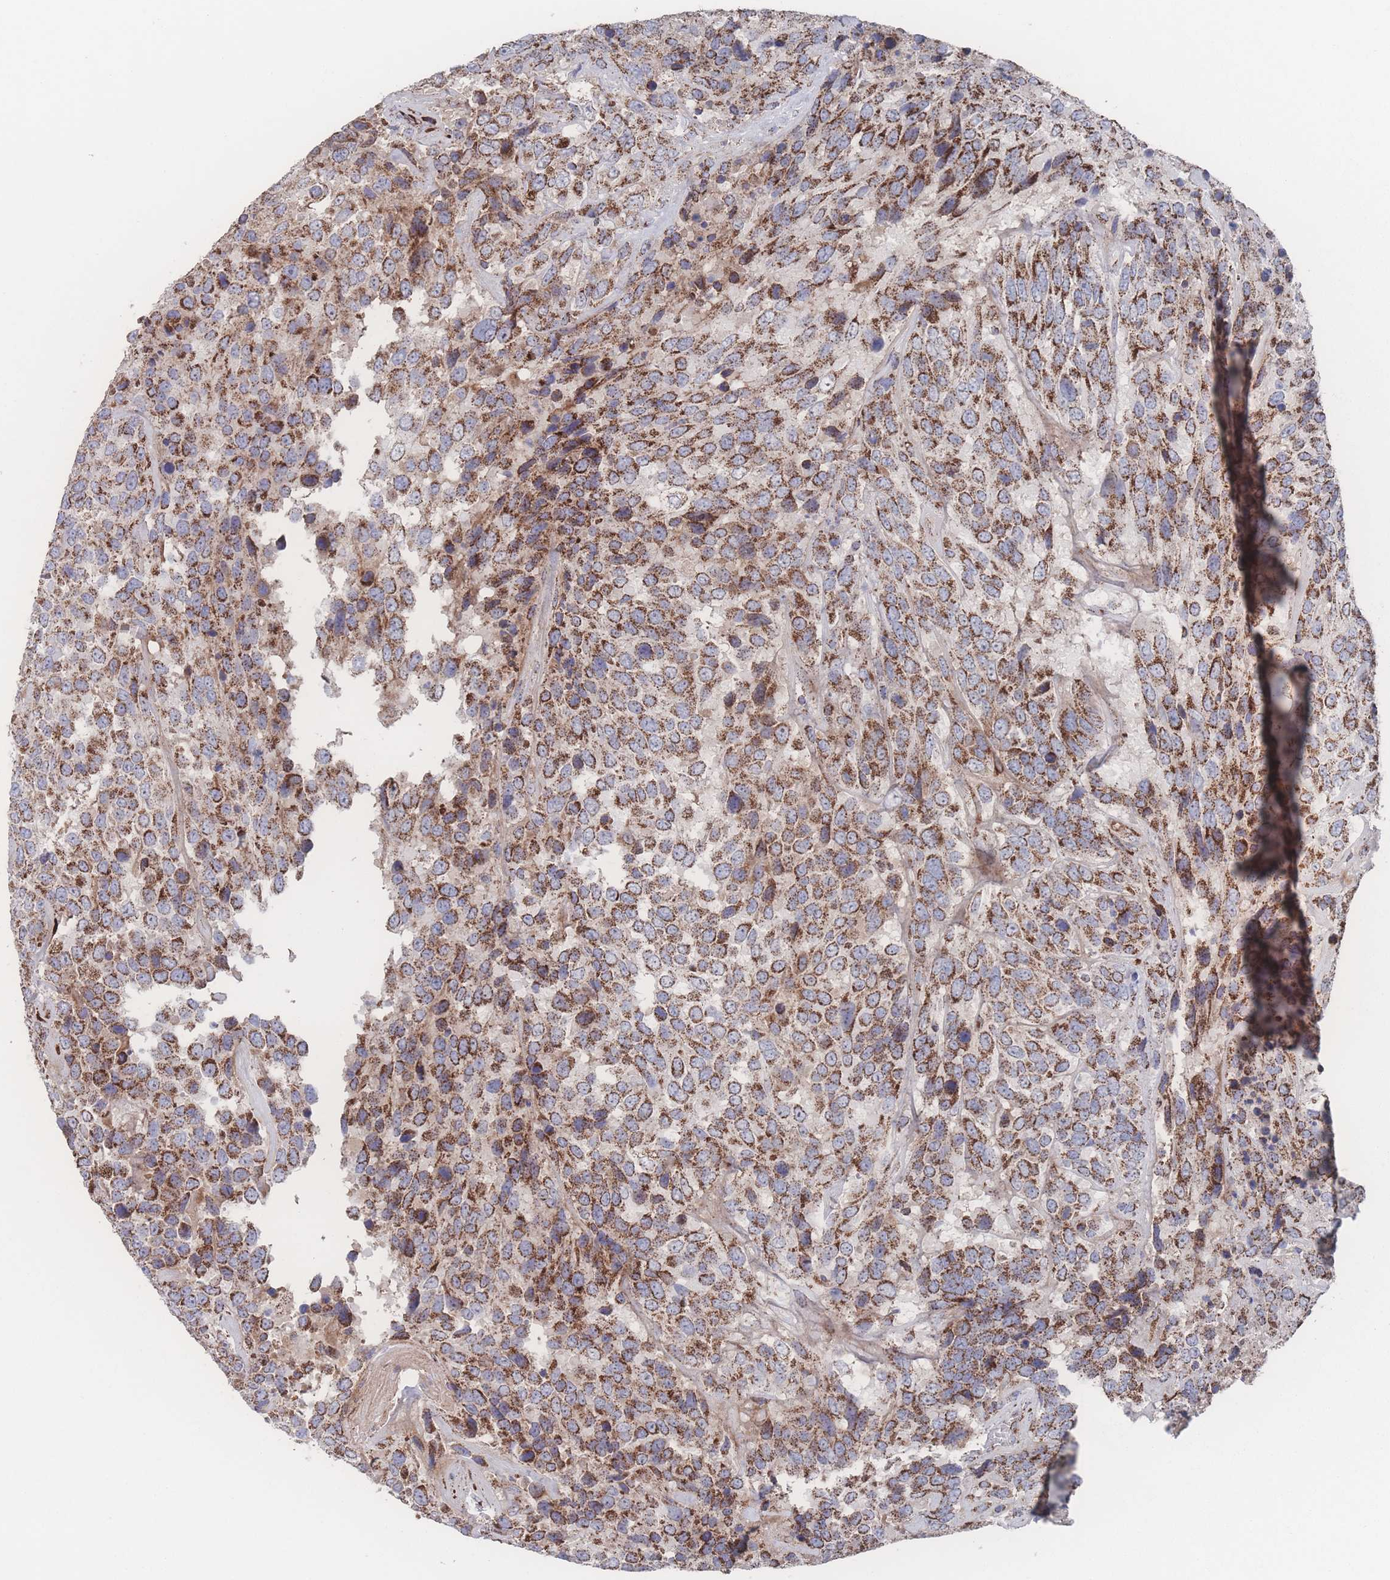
{"staining": {"intensity": "strong", "quantity": ">75%", "location": "cytoplasmic/membranous"}, "tissue": "urothelial cancer", "cell_type": "Tumor cells", "image_type": "cancer", "snomed": [{"axis": "morphology", "description": "Urothelial carcinoma, High grade"}, {"axis": "topography", "description": "Urinary bladder"}], "caption": "High-grade urothelial carcinoma stained for a protein (brown) demonstrates strong cytoplasmic/membranous positive expression in about >75% of tumor cells.", "gene": "PEX14", "patient": {"sex": "female", "age": 70}}